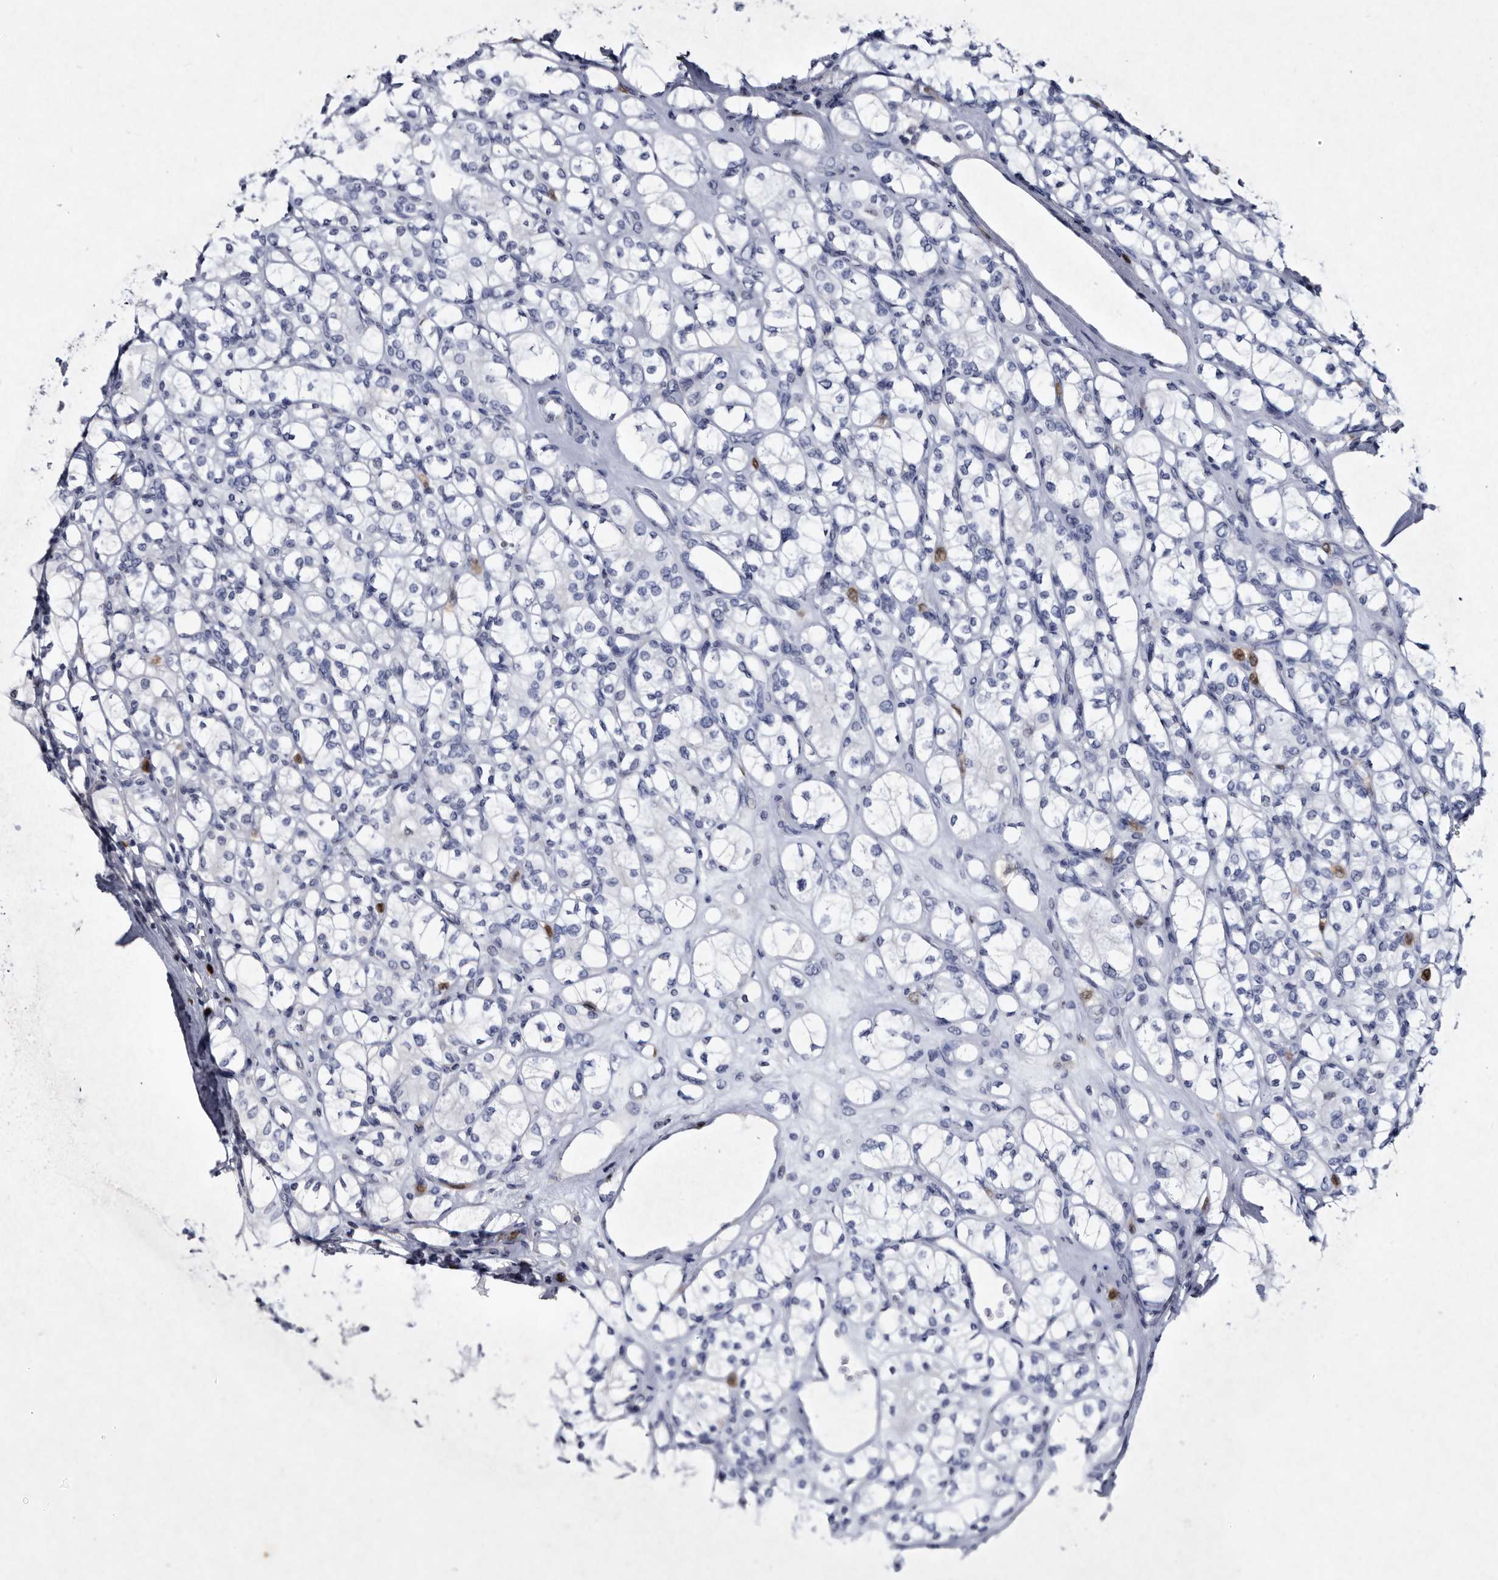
{"staining": {"intensity": "negative", "quantity": "none", "location": "none"}, "tissue": "renal cancer", "cell_type": "Tumor cells", "image_type": "cancer", "snomed": [{"axis": "morphology", "description": "Adenocarcinoma, NOS"}, {"axis": "topography", "description": "Kidney"}], "caption": "IHC micrograph of neoplastic tissue: adenocarcinoma (renal) stained with DAB (3,3'-diaminobenzidine) shows no significant protein expression in tumor cells.", "gene": "SERPINB8", "patient": {"sex": "male", "age": 77}}